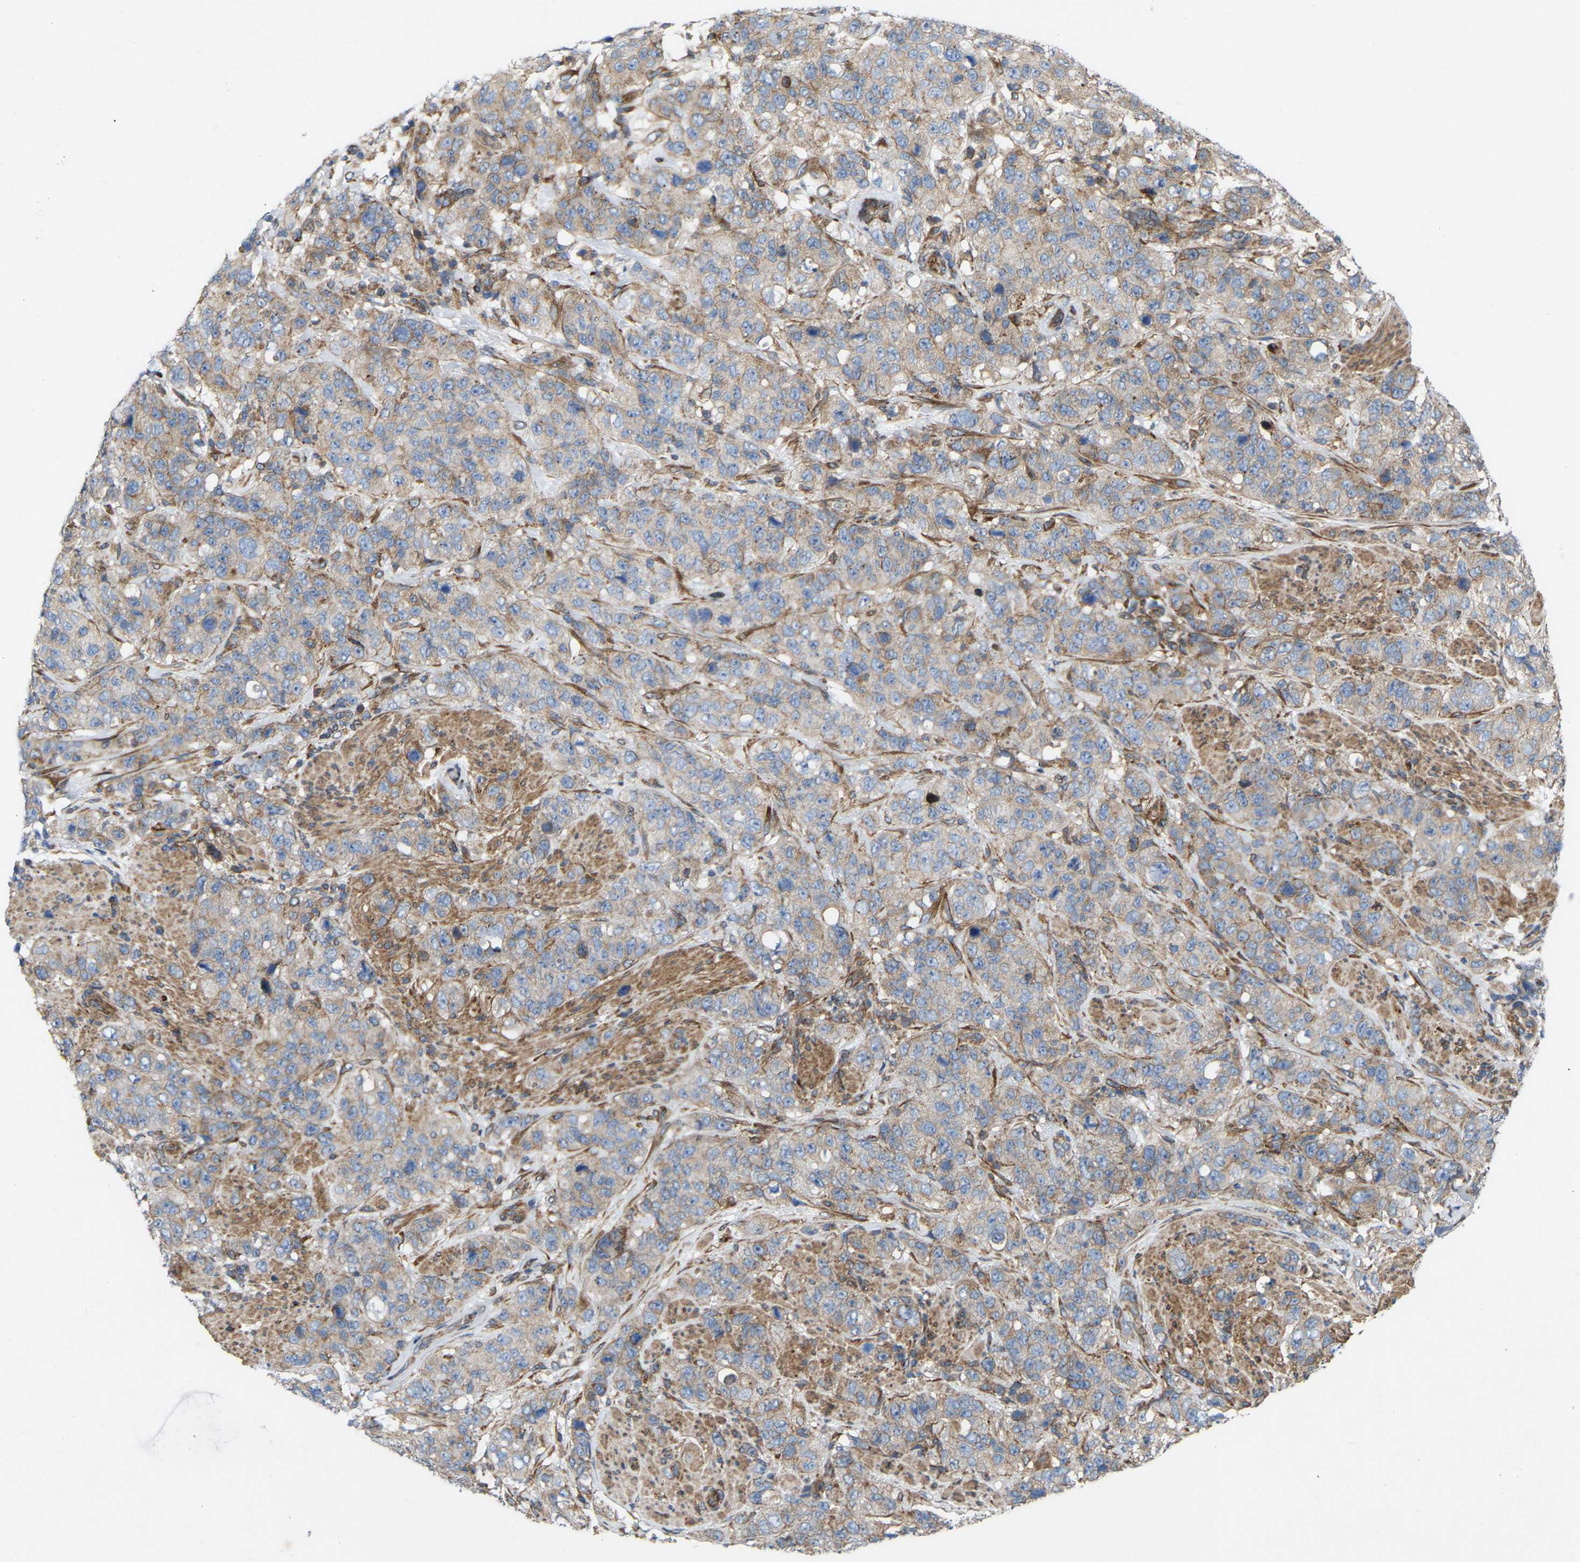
{"staining": {"intensity": "weak", "quantity": ">75%", "location": "cytoplasmic/membranous"}, "tissue": "stomach cancer", "cell_type": "Tumor cells", "image_type": "cancer", "snomed": [{"axis": "morphology", "description": "Adenocarcinoma, NOS"}, {"axis": "topography", "description": "Stomach"}], "caption": "The photomicrograph exhibits a brown stain indicating the presence of a protein in the cytoplasmic/membranous of tumor cells in adenocarcinoma (stomach).", "gene": "TOR1B", "patient": {"sex": "male", "age": 48}}